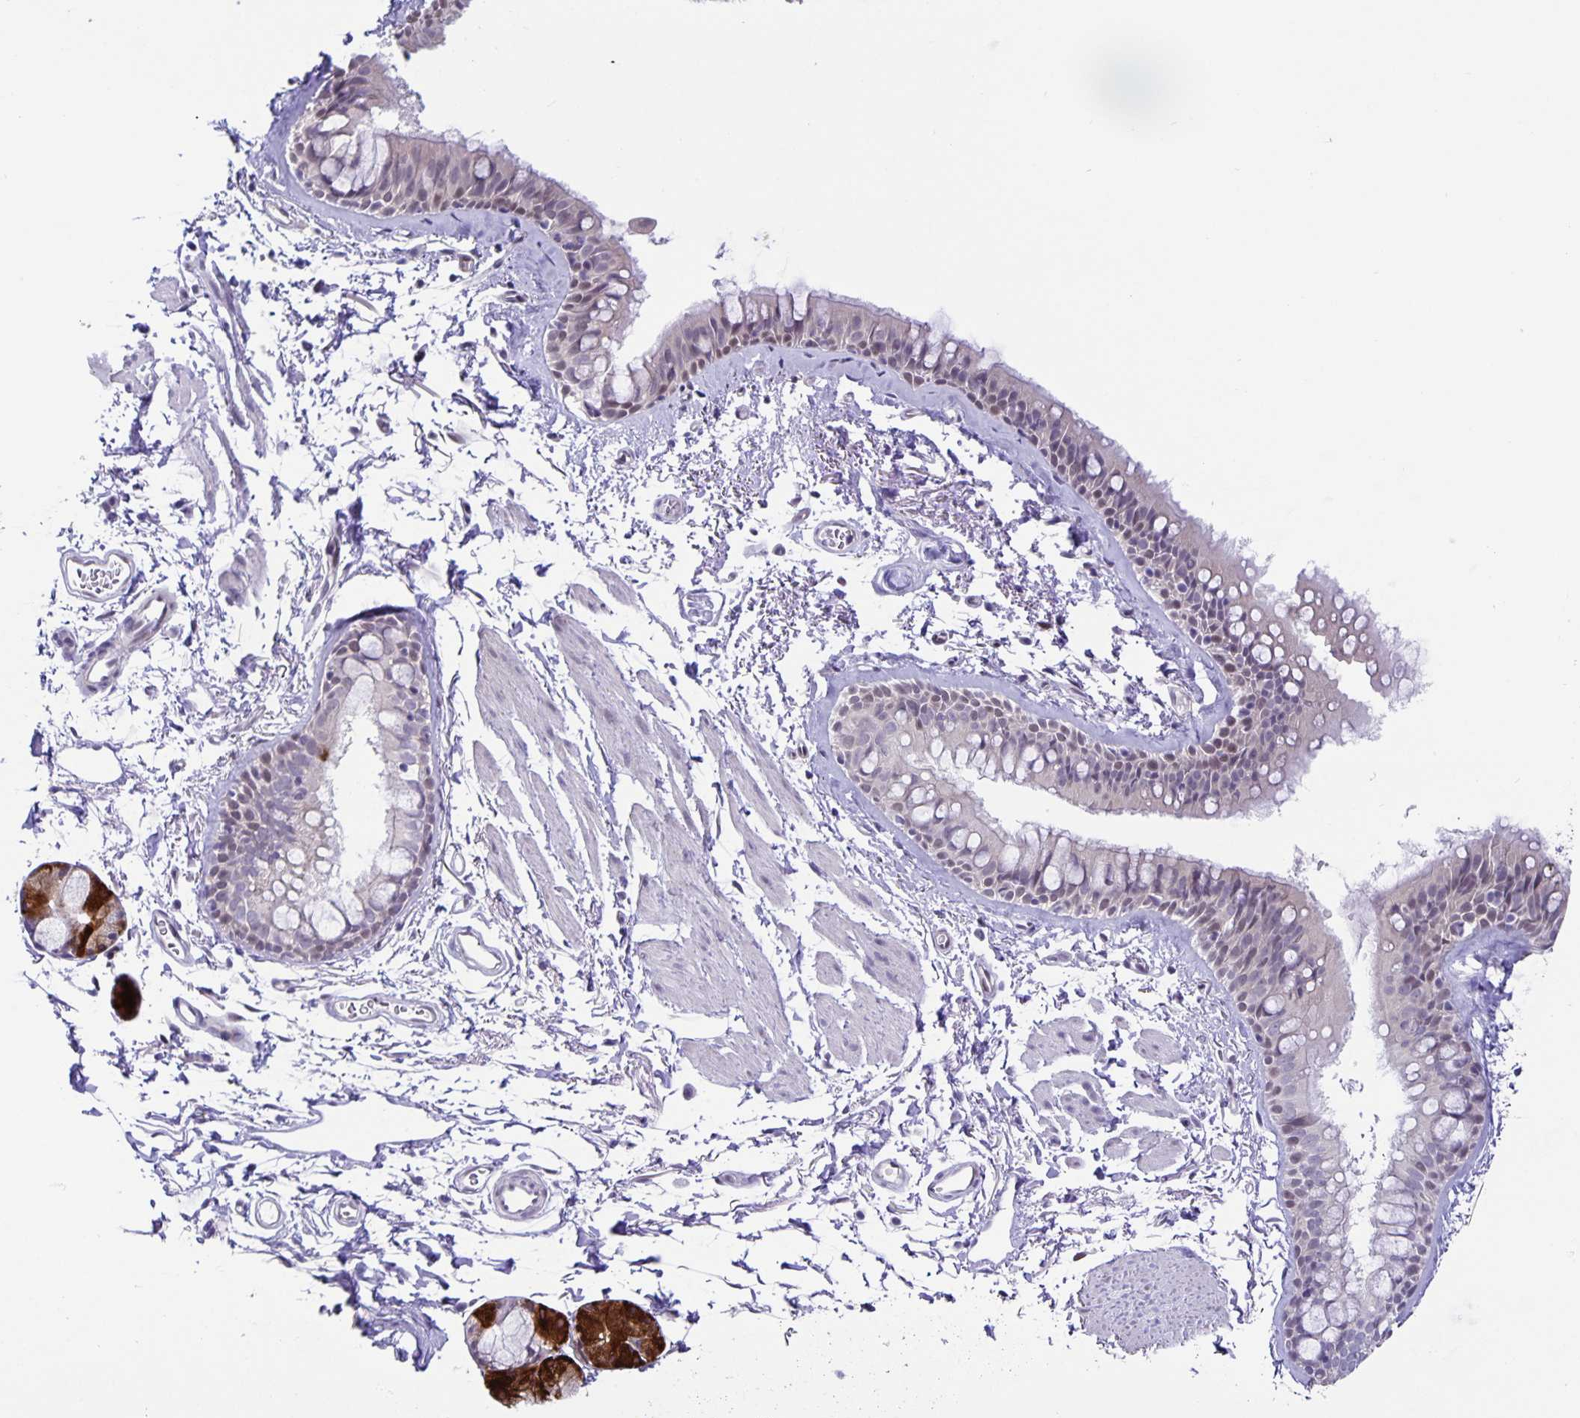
{"staining": {"intensity": "weak", "quantity": "<25%", "location": "nuclear"}, "tissue": "bronchus", "cell_type": "Respiratory epithelial cells", "image_type": "normal", "snomed": [{"axis": "morphology", "description": "Normal tissue, NOS"}, {"axis": "topography", "description": "Cartilage tissue"}, {"axis": "topography", "description": "Bronchus"}], "caption": "This image is of unremarkable bronchus stained with immunohistochemistry (IHC) to label a protein in brown with the nuclei are counter-stained blue. There is no staining in respiratory epithelial cells.", "gene": "FOSL2", "patient": {"sex": "female", "age": 79}}